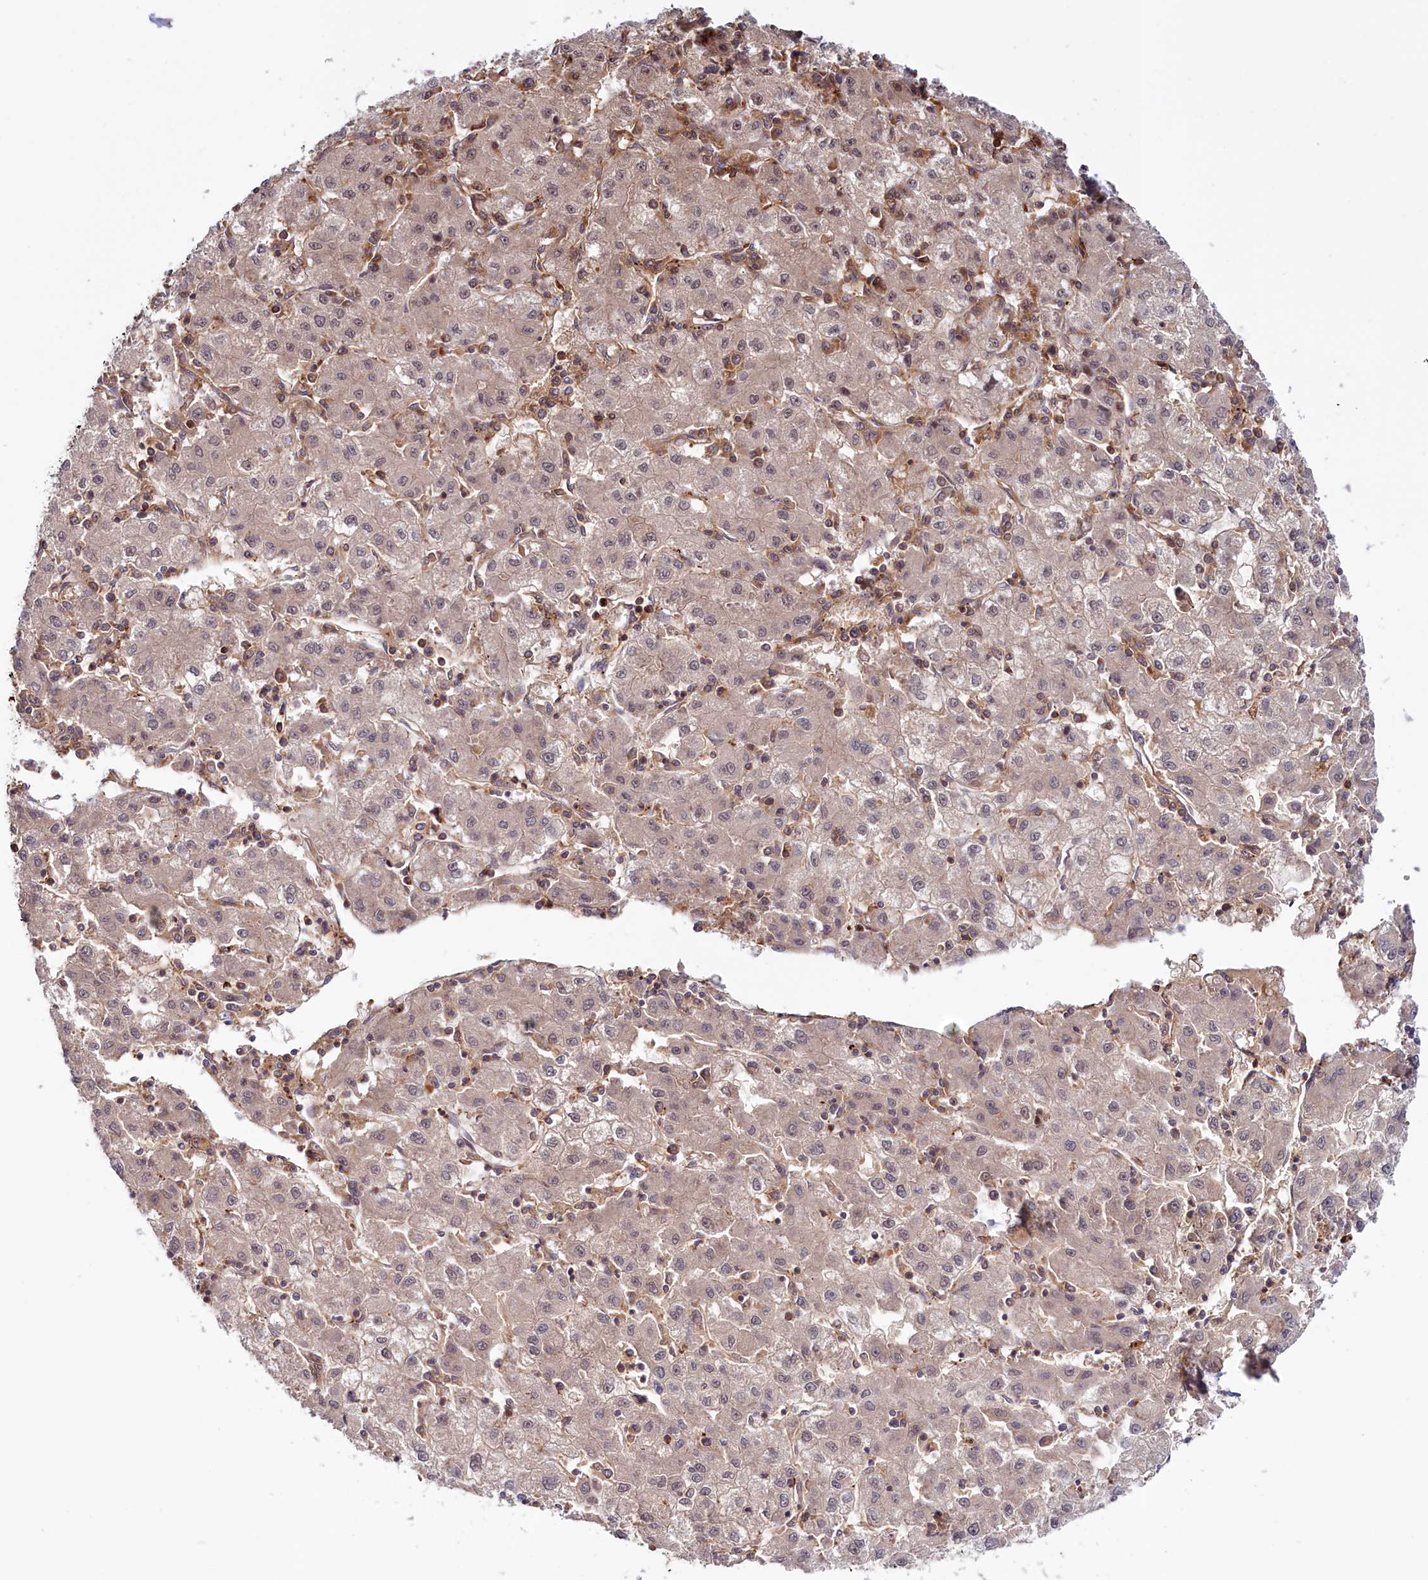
{"staining": {"intensity": "negative", "quantity": "none", "location": "none"}, "tissue": "liver cancer", "cell_type": "Tumor cells", "image_type": "cancer", "snomed": [{"axis": "morphology", "description": "Carcinoma, Hepatocellular, NOS"}, {"axis": "topography", "description": "Liver"}], "caption": "Immunohistochemistry (IHC) histopathology image of human liver hepatocellular carcinoma stained for a protein (brown), which demonstrates no expression in tumor cells.", "gene": "NEURL4", "patient": {"sex": "male", "age": 72}}